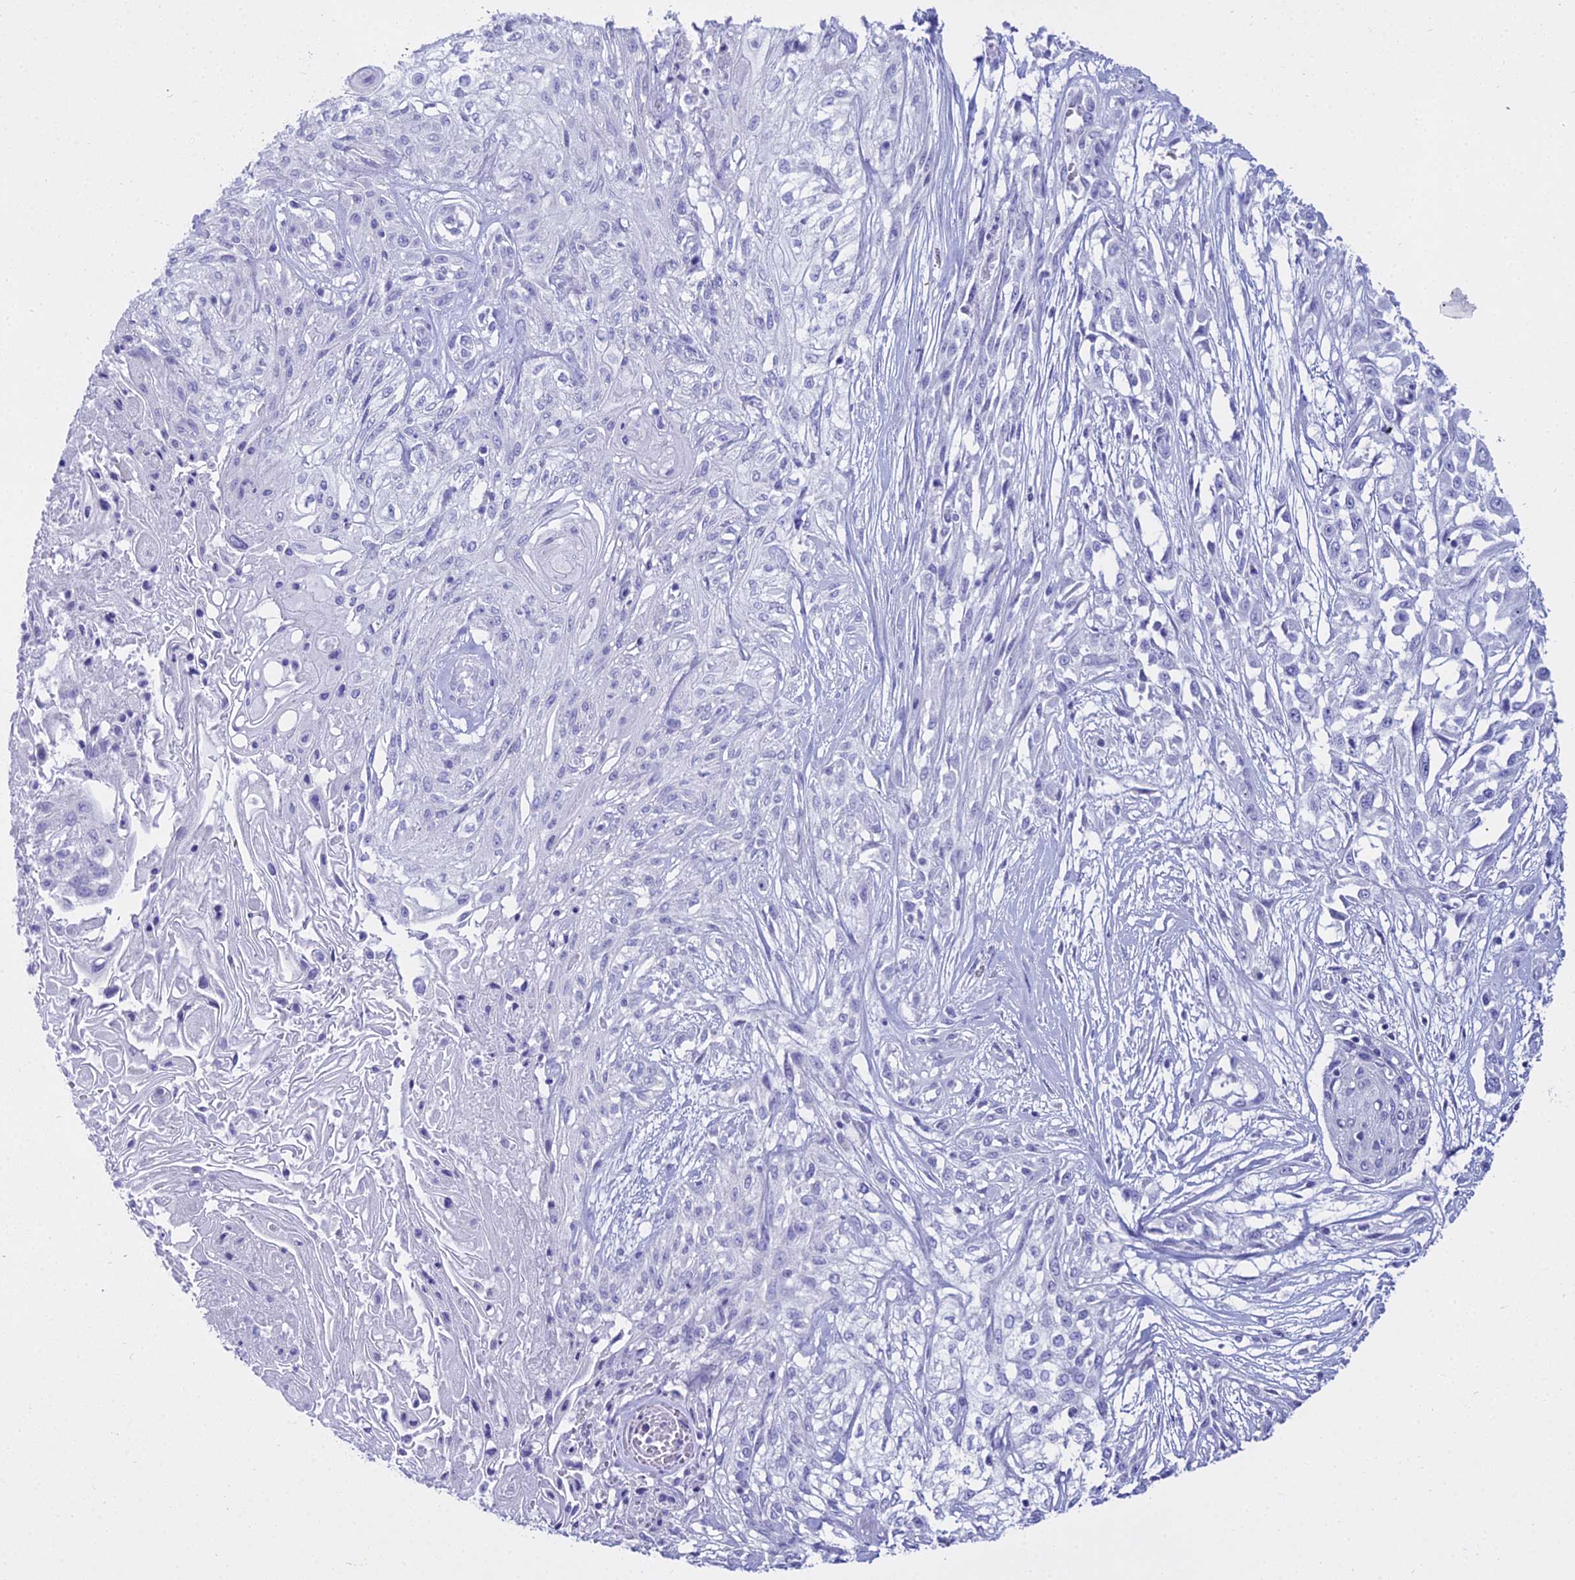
{"staining": {"intensity": "negative", "quantity": "none", "location": "none"}, "tissue": "skin cancer", "cell_type": "Tumor cells", "image_type": "cancer", "snomed": [{"axis": "morphology", "description": "Squamous cell carcinoma, NOS"}, {"axis": "morphology", "description": "Squamous cell carcinoma, metastatic, NOS"}, {"axis": "topography", "description": "Skin"}, {"axis": "topography", "description": "Lymph node"}], "caption": "The micrograph shows no significant staining in tumor cells of skin cancer. (Brightfield microscopy of DAB (3,3'-diaminobenzidine) immunohistochemistry at high magnification).", "gene": "ALPP", "patient": {"sex": "male", "age": 75}}